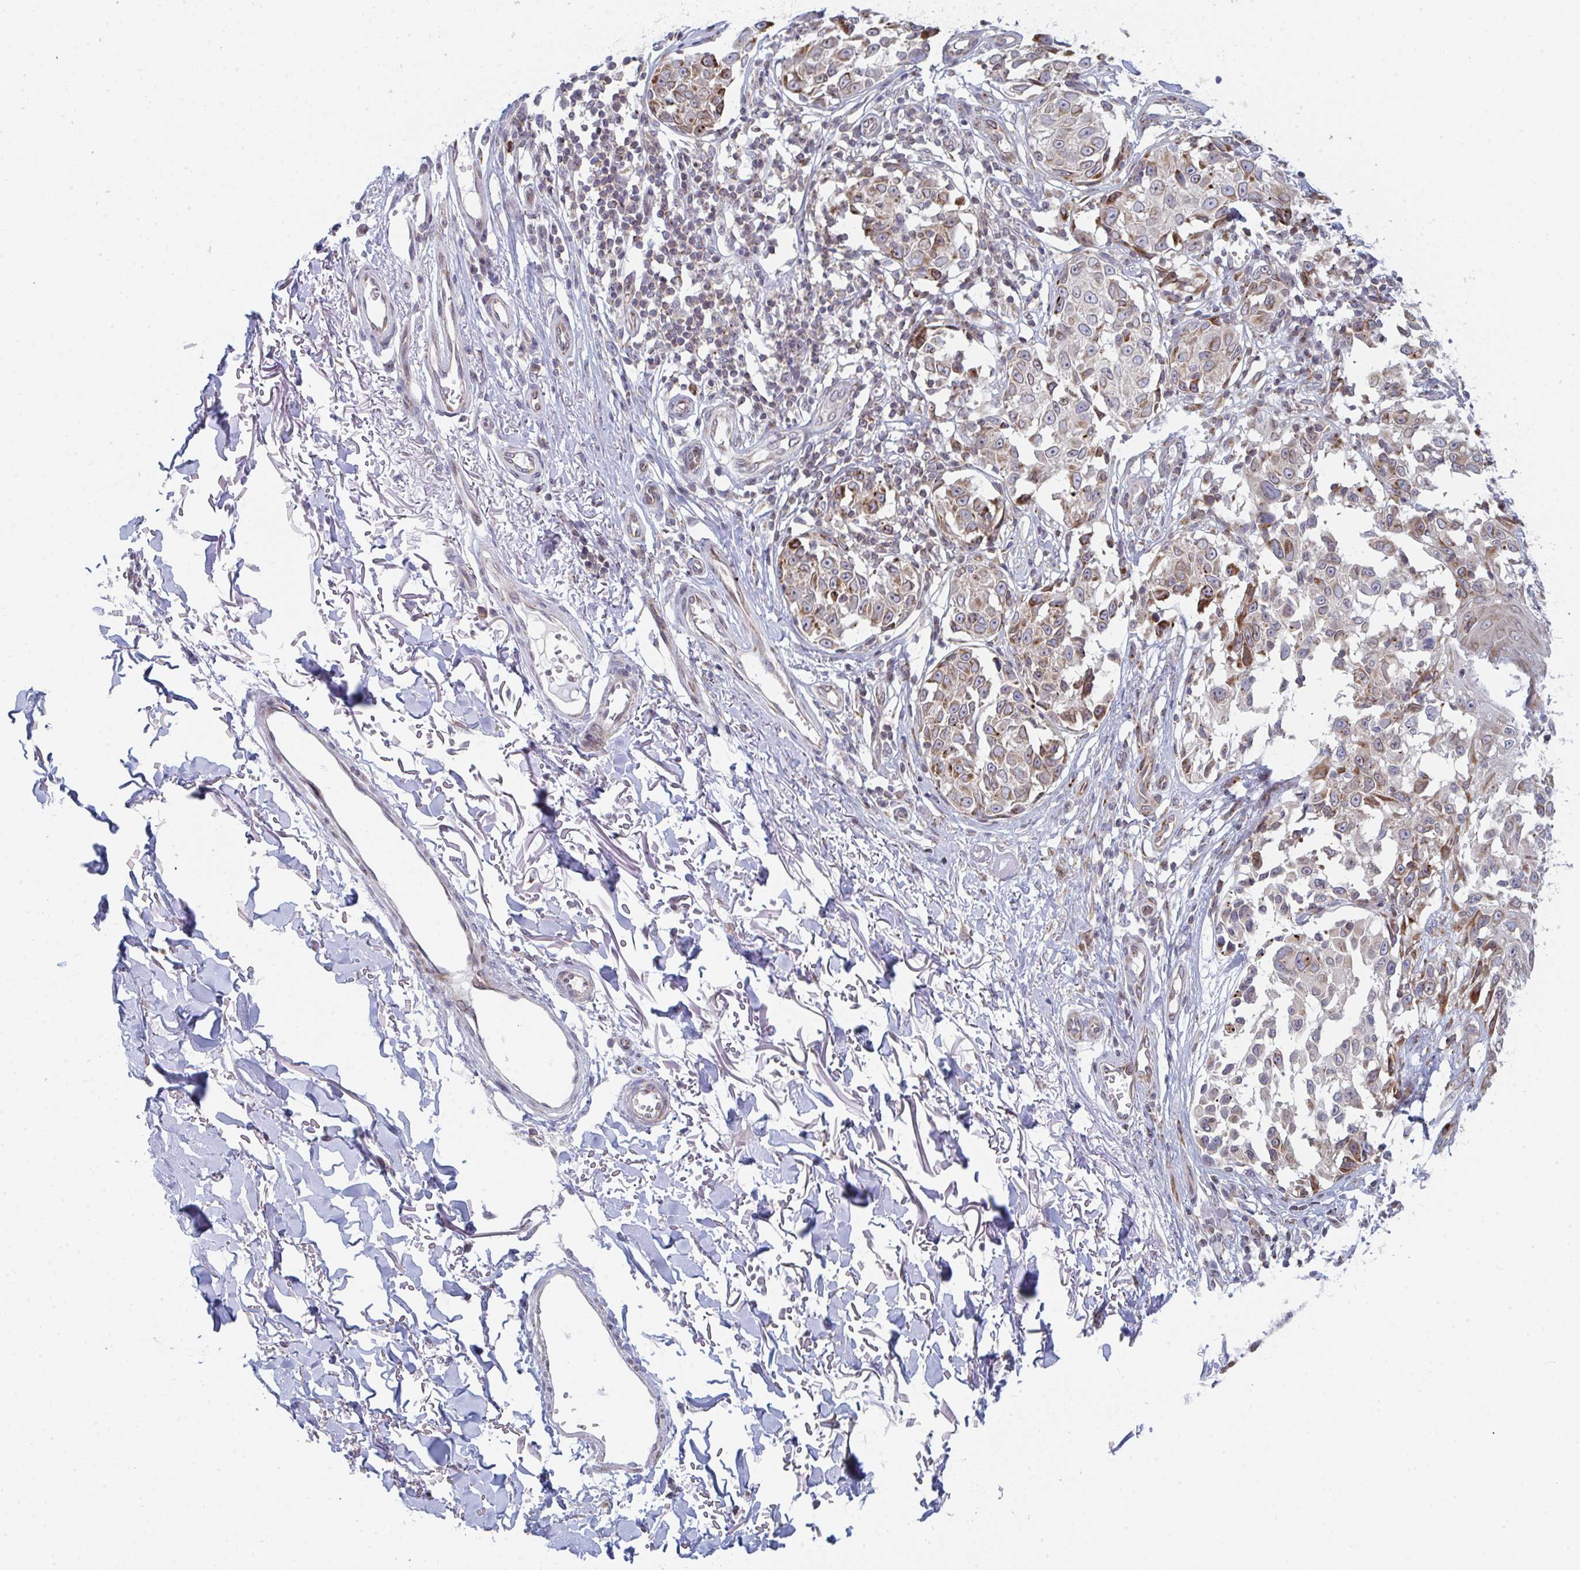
{"staining": {"intensity": "moderate", "quantity": "25%-75%", "location": "cytoplasmic/membranous"}, "tissue": "melanoma", "cell_type": "Tumor cells", "image_type": "cancer", "snomed": [{"axis": "morphology", "description": "Malignant melanoma, NOS"}, {"axis": "topography", "description": "Skin"}], "caption": "Immunohistochemistry histopathology image of neoplastic tissue: malignant melanoma stained using immunohistochemistry (IHC) shows medium levels of moderate protein expression localized specifically in the cytoplasmic/membranous of tumor cells, appearing as a cytoplasmic/membranous brown color.", "gene": "PRKCH", "patient": {"sex": "male", "age": 73}}